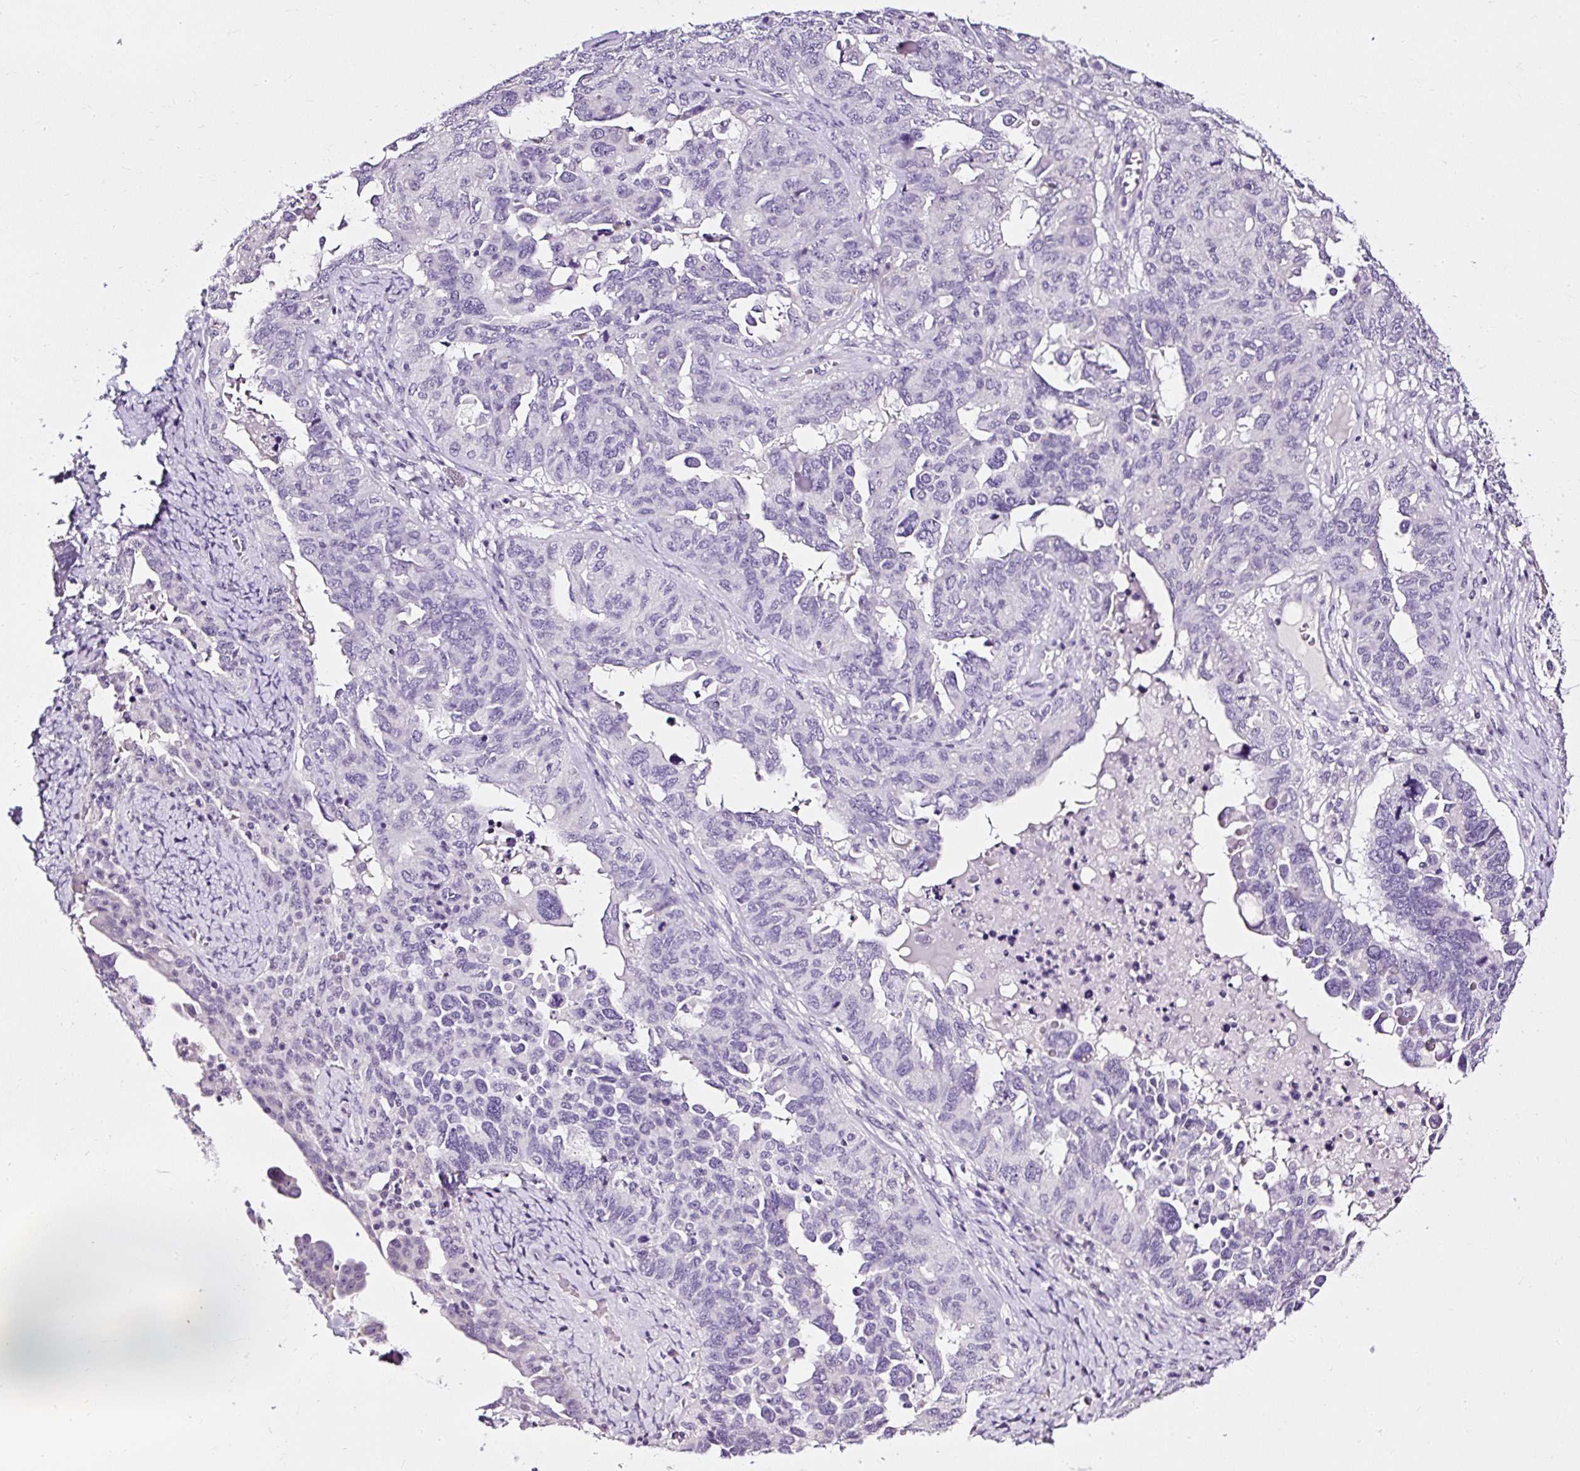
{"staining": {"intensity": "negative", "quantity": "none", "location": "none"}, "tissue": "ovarian cancer", "cell_type": "Tumor cells", "image_type": "cancer", "snomed": [{"axis": "morphology", "description": "Carcinoma, endometroid"}, {"axis": "topography", "description": "Ovary"}], "caption": "Tumor cells are negative for brown protein staining in endometroid carcinoma (ovarian).", "gene": "ATP2A1", "patient": {"sex": "female", "age": 62}}